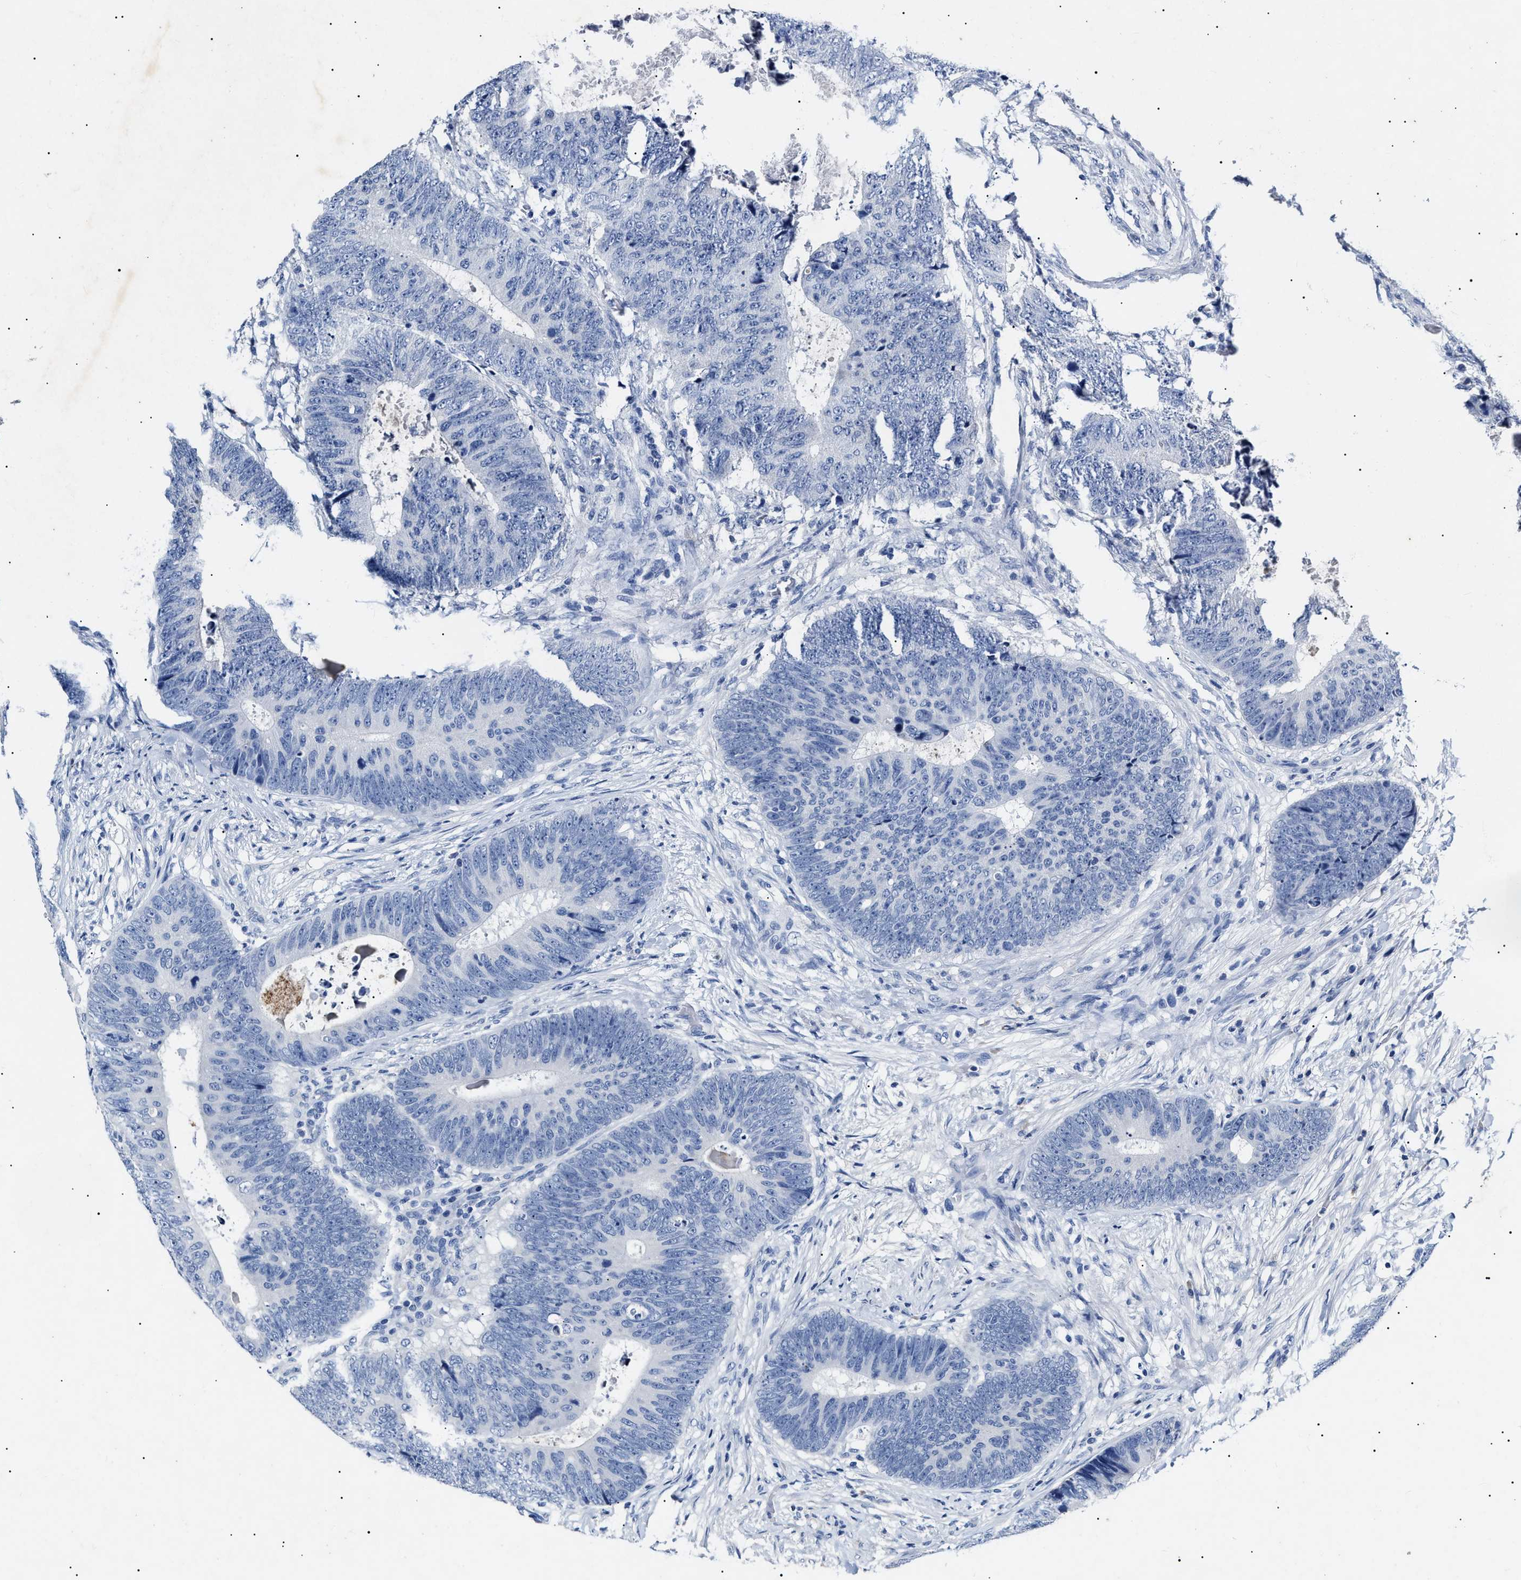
{"staining": {"intensity": "negative", "quantity": "none", "location": "none"}, "tissue": "colorectal cancer", "cell_type": "Tumor cells", "image_type": "cancer", "snomed": [{"axis": "morphology", "description": "Adenocarcinoma, NOS"}, {"axis": "topography", "description": "Colon"}], "caption": "DAB (3,3'-diaminobenzidine) immunohistochemical staining of colorectal cancer (adenocarcinoma) exhibits no significant expression in tumor cells.", "gene": "LRRC8E", "patient": {"sex": "male", "age": 56}}